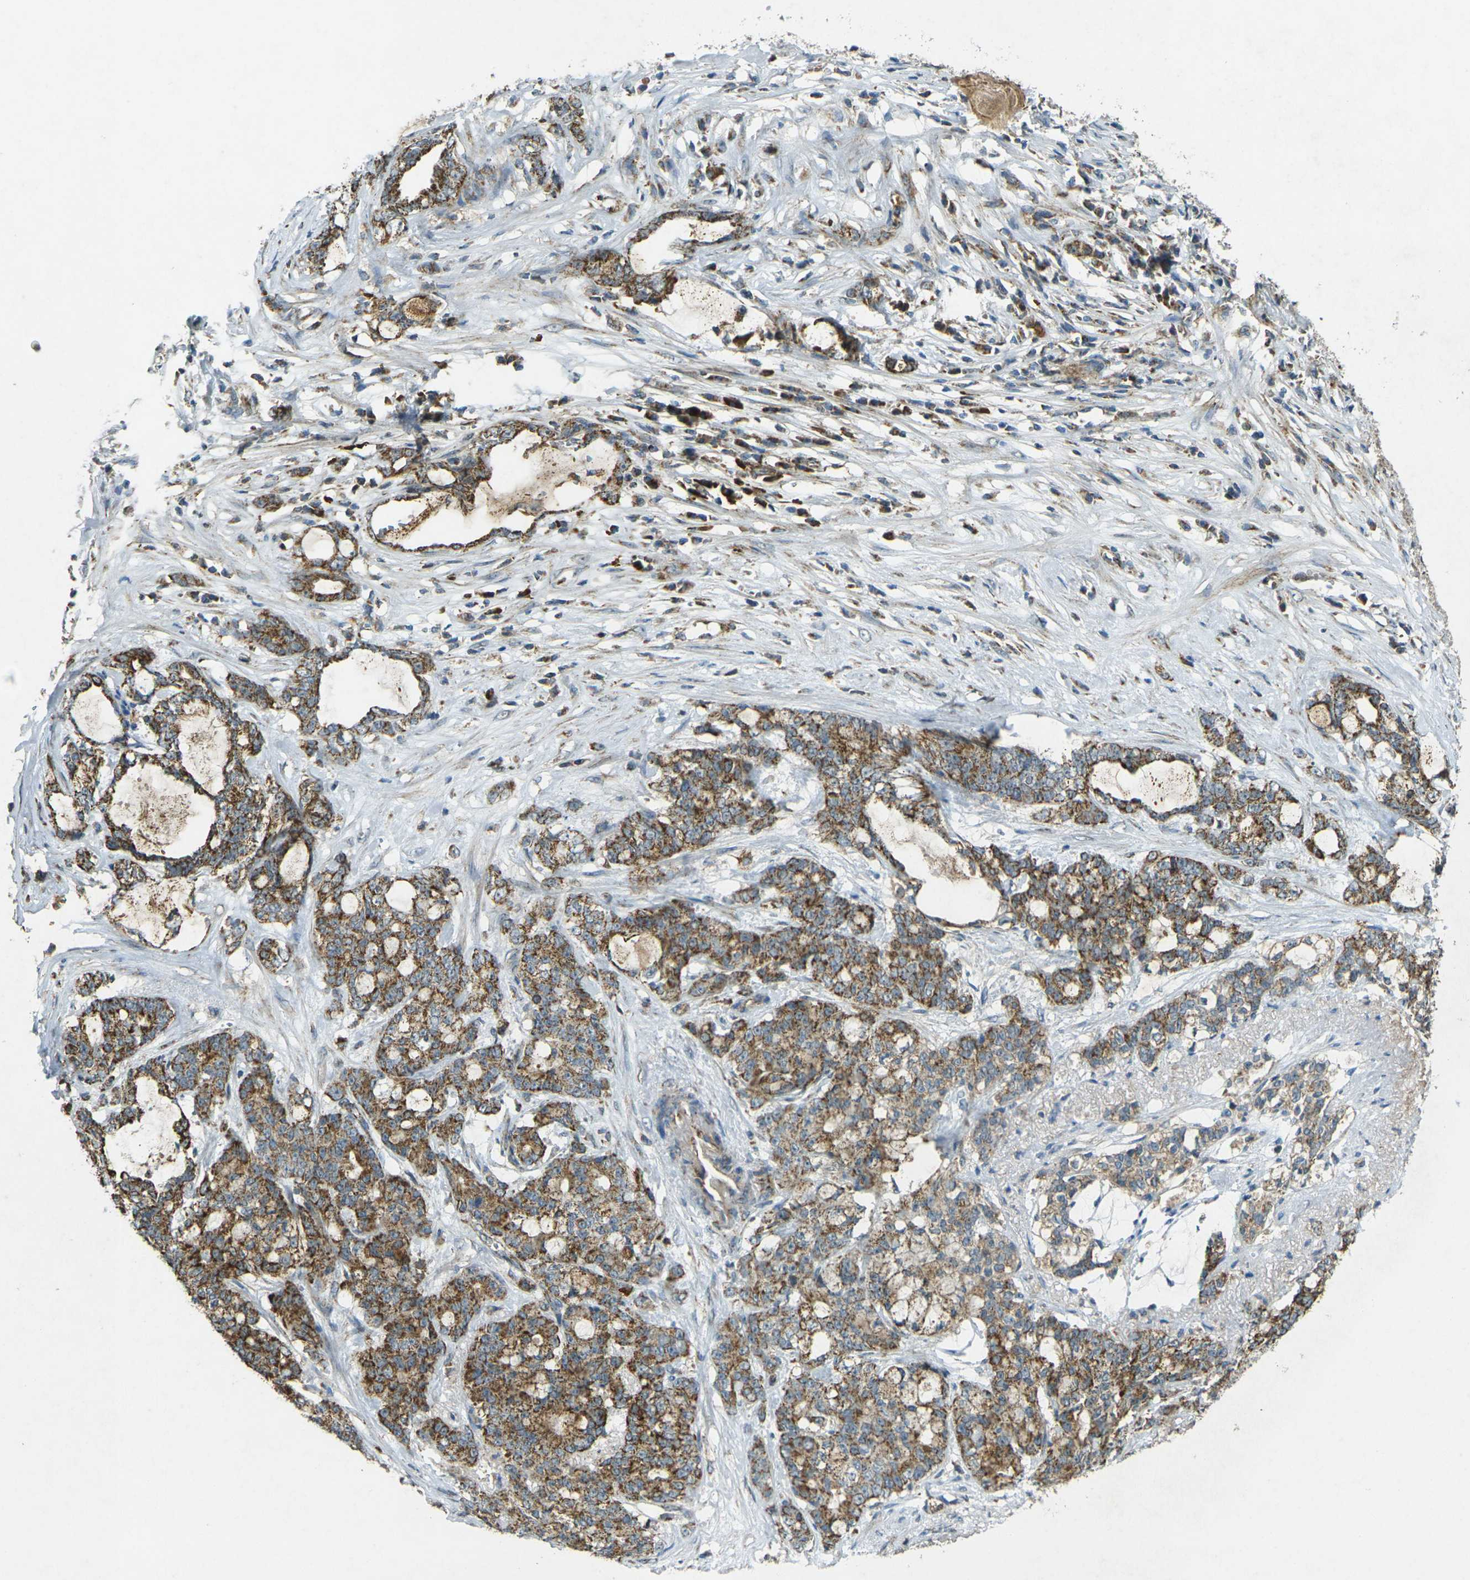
{"staining": {"intensity": "strong", "quantity": ">75%", "location": "cytoplasmic/membranous"}, "tissue": "pancreatic cancer", "cell_type": "Tumor cells", "image_type": "cancer", "snomed": [{"axis": "morphology", "description": "Adenocarcinoma, NOS"}, {"axis": "topography", "description": "Pancreas"}], "caption": "This image exhibits IHC staining of human adenocarcinoma (pancreatic), with high strong cytoplasmic/membranous positivity in about >75% of tumor cells.", "gene": "IGF1R", "patient": {"sex": "female", "age": 73}}